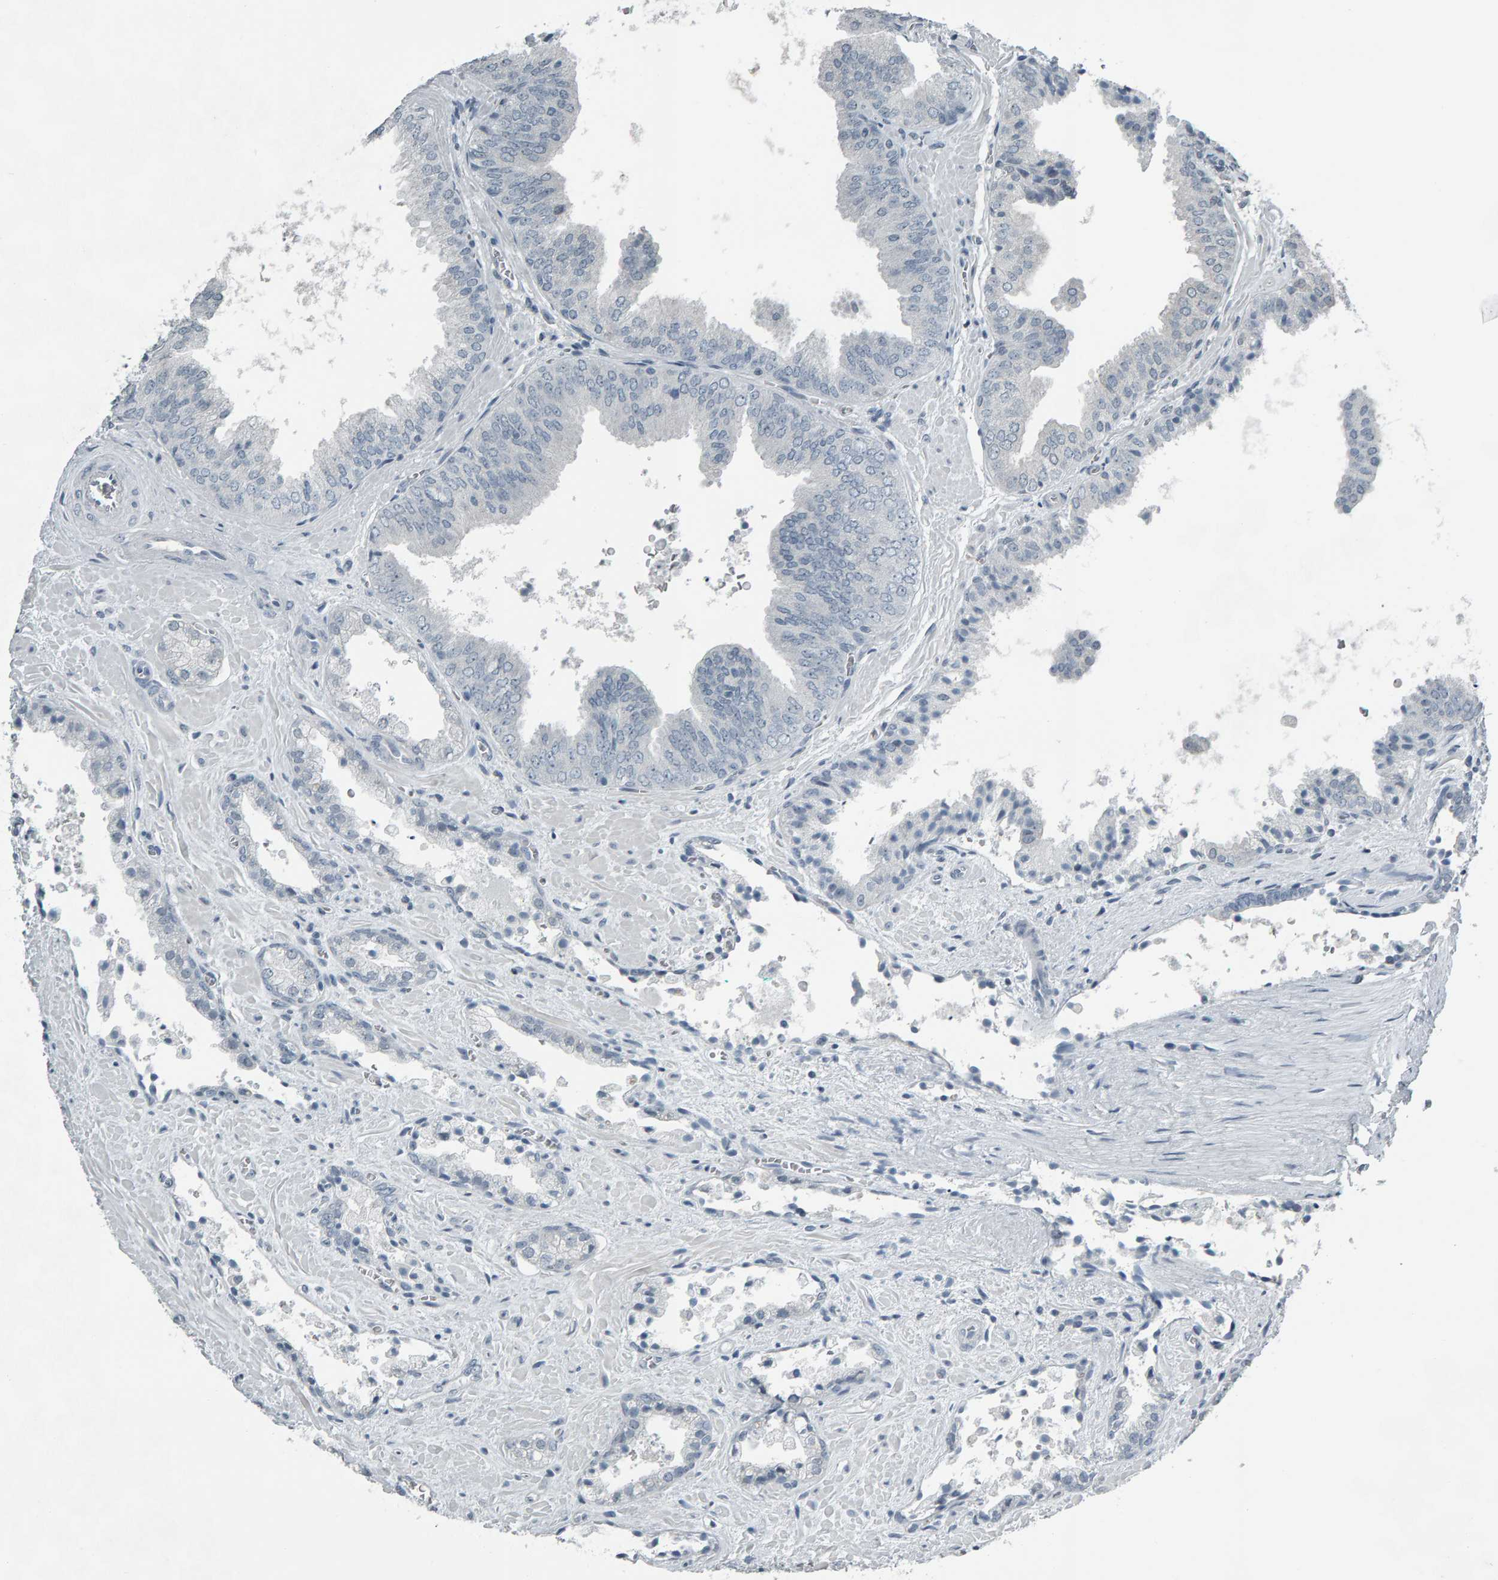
{"staining": {"intensity": "negative", "quantity": "none", "location": "none"}, "tissue": "prostate cancer", "cell_type": "Tumor cells", "image_type": "cancer", "snomed": [{"axis": "morphology", "description": "Adenocarcinoma, Low grade"}, {"axis": "topography", "description": "Prostate"}], "caption": "There is no significant positivity in tumor cells of prostate cancer (adenocarcinoma (low-grade)).", "gene": "PYY", "patient": {"sex": "male", "age": 71}}